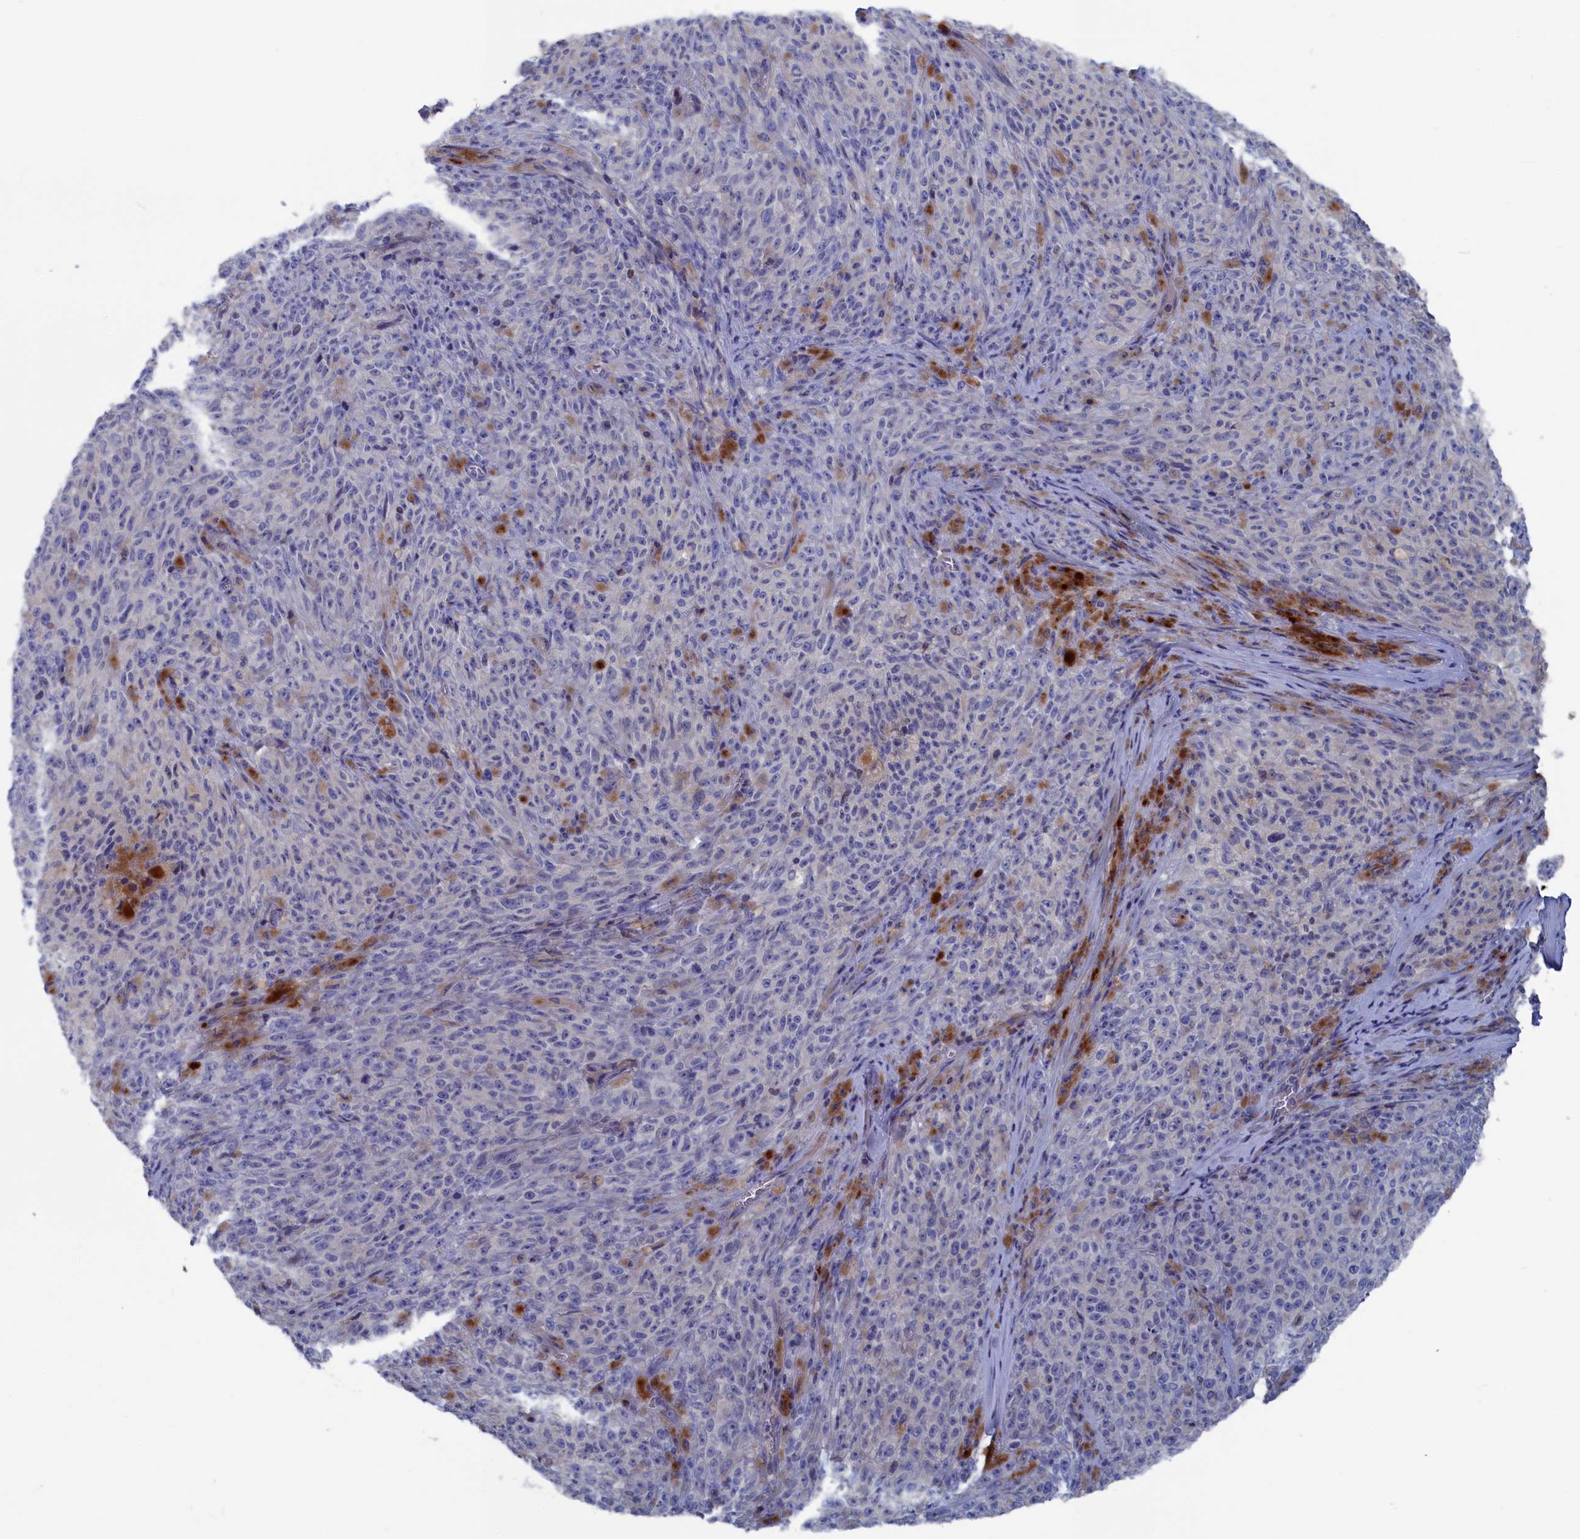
{"staining": {"intensity": "negative", "quantity": "none", "location": "none"}, "tissue": "melanoma", "cell_type": "Tumor cells", "image_type": "cancer", "snomed": [{"axis": "morphology", "description": "Malignant melanoma, NOS"}, {"axis": "topography", "description": "Skin"}], "caption": "Human malignant melanoma stained for a protein using immunohistochemistry exhibits no staining in tumor cells.", "gene": "CEND1", "patient": {"sex": "female", "age": 82}}